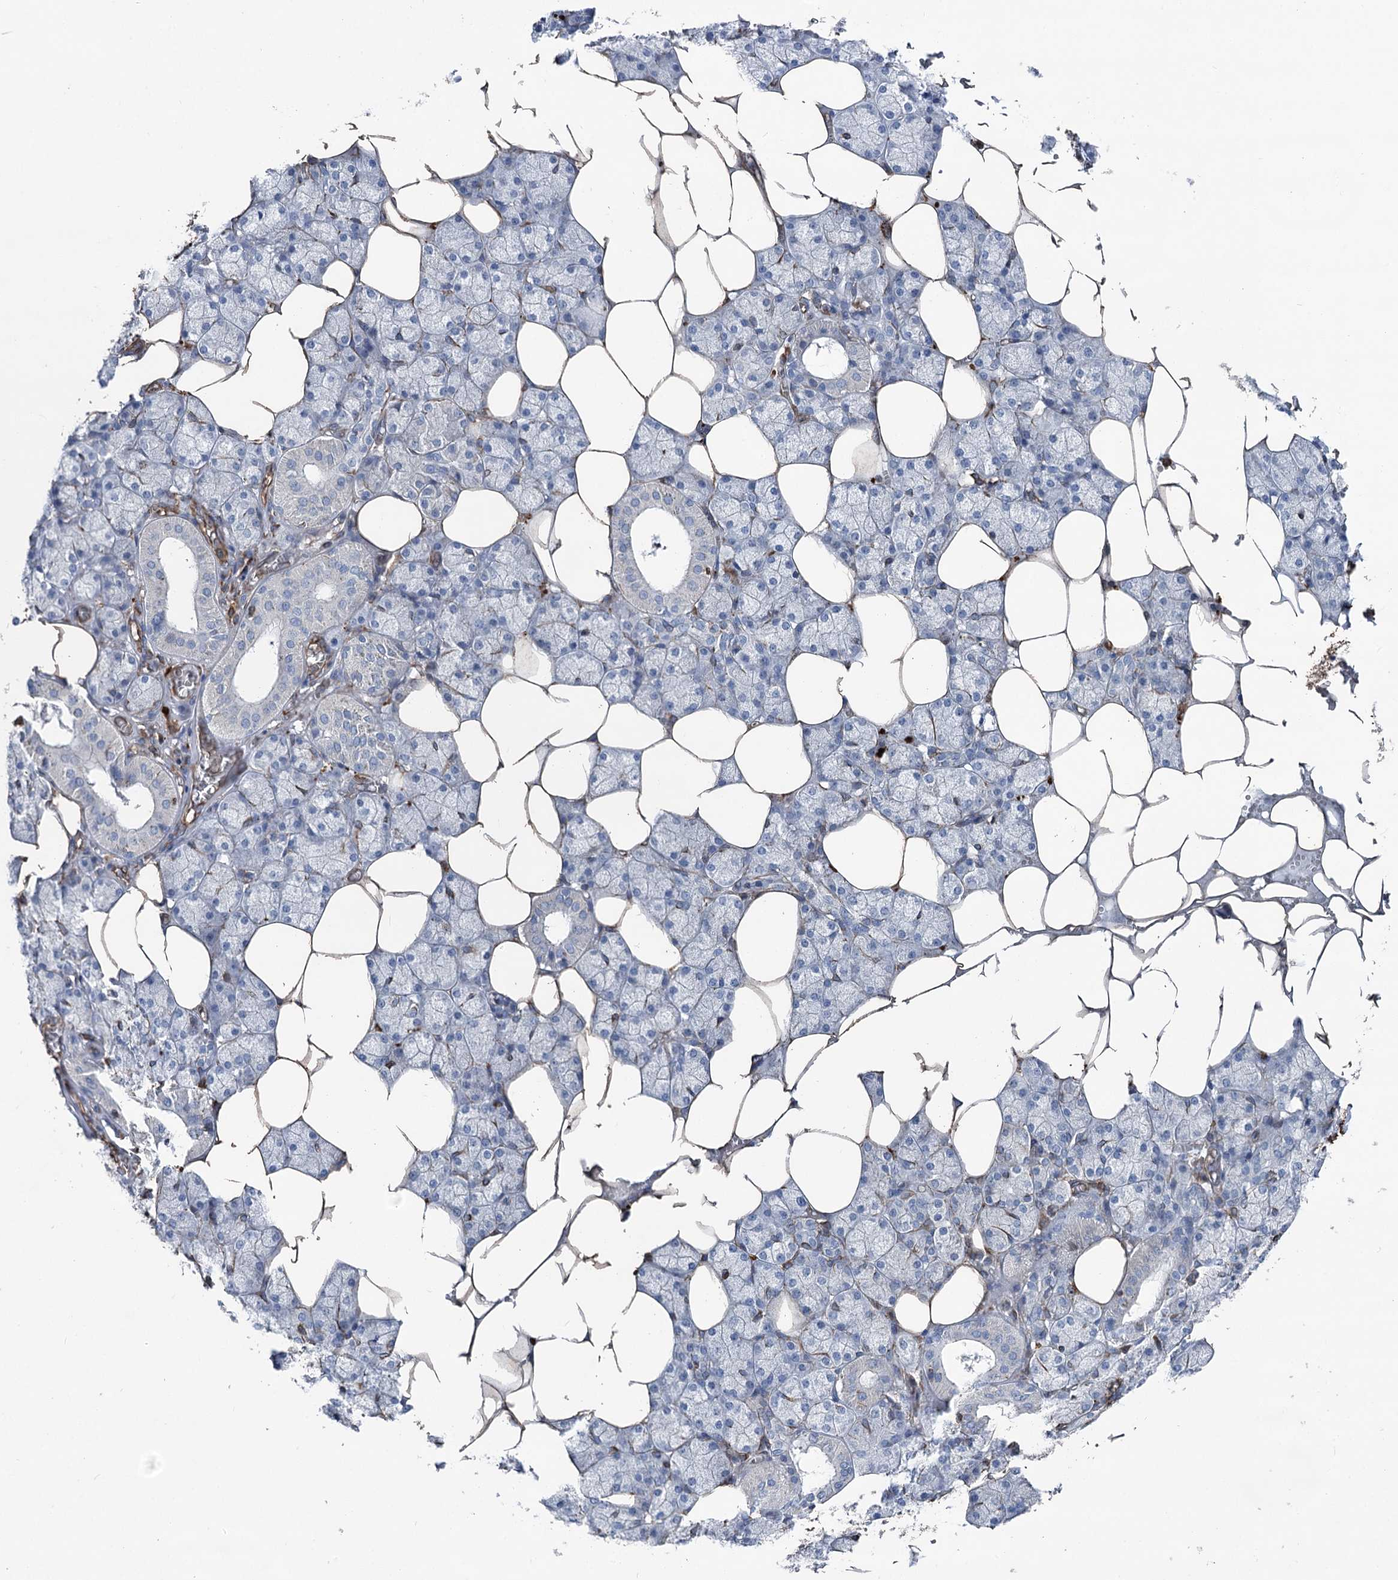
{"staining": {"intensity": "negative", "quantity": "none", "location": "none"}, "tissue": "salivary gland", "cell_type": "Glandular cells", "image_type": "normal", "snomed": [{"axis": "morphology", "description": "Normal tissue, NOS"}, {"axis": "topography", "description": "Salivary gland"}], "caption": "This is an IHC photomicrograph of normal human salivary gland. There is no staining in glandular cells.", "gene": "CLEC4M", "patient": {"sex": "male", "age": 62}}